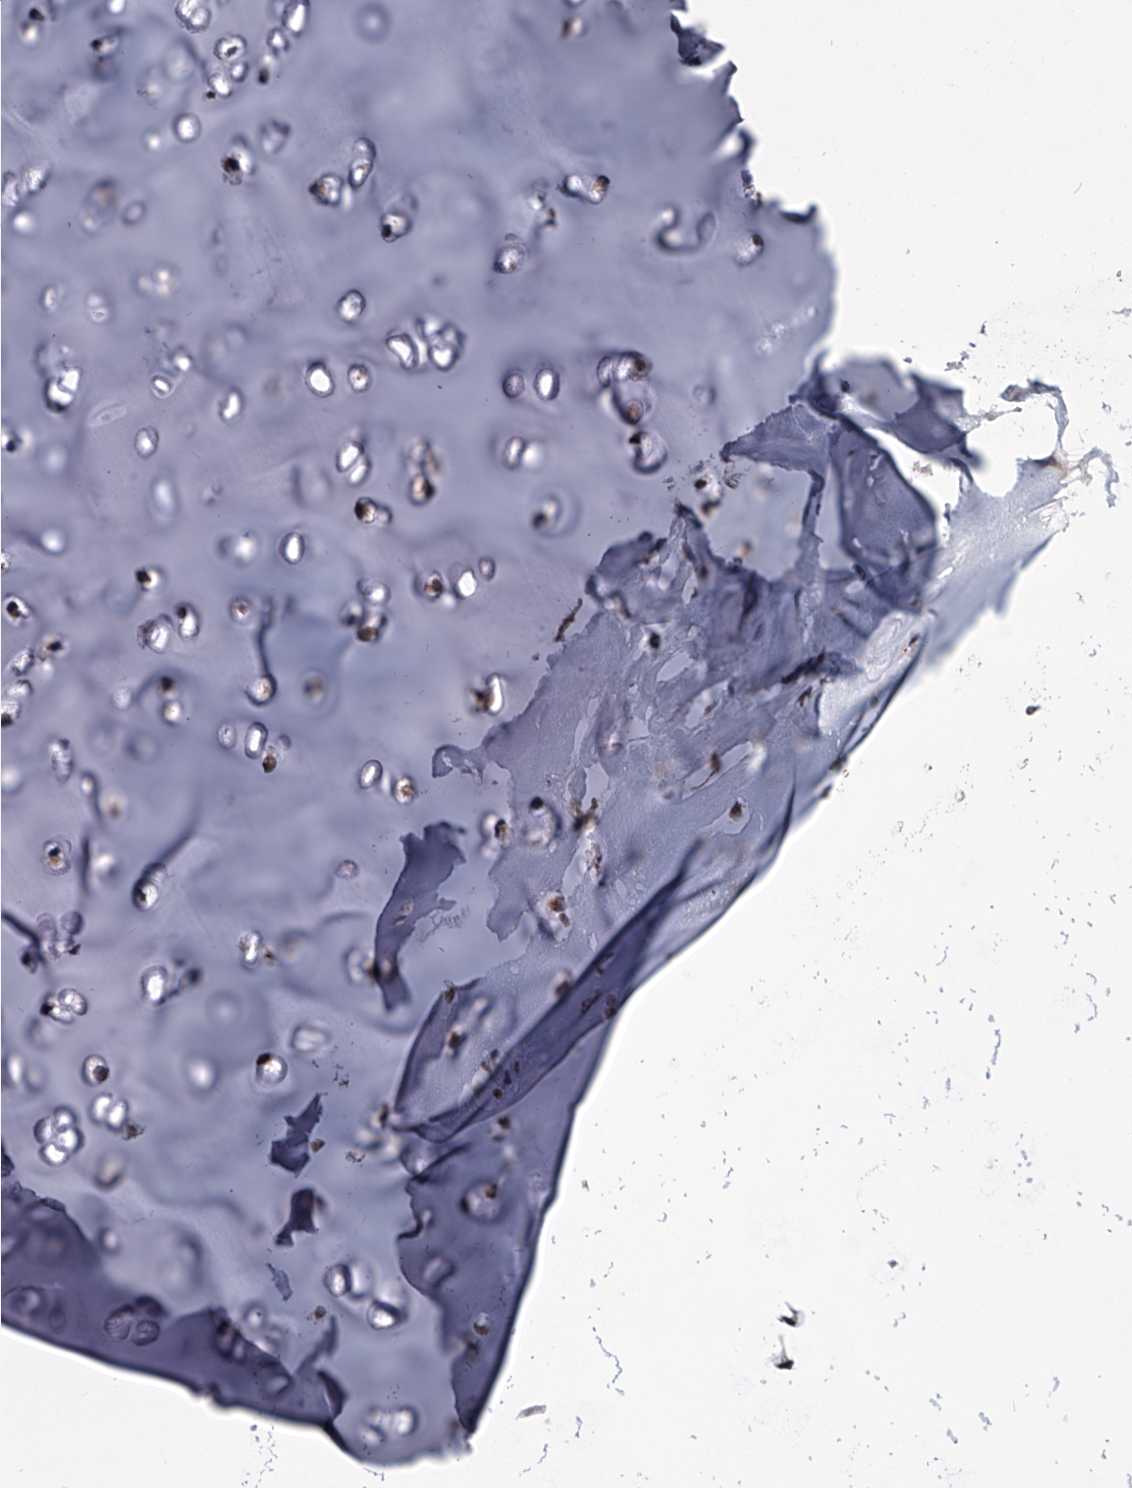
{"staining": {"intensity": "weak", "quantity": "25%-75%", "location": "cytoplasmic/membranous"}, "tissue": "adipose tissue", "cell_type": "Adipocytes", "image_type": "normal", "snomed": [{"axis": "morphology", "description": "Normal tissue, NOS"}, {"axis": "morphology", "description": "Basal cell carcinoma"}, {"axis": "topography", "description": "Cartilage tissue"}, {"axis": "topography", "description": "Nasopharynx"}, {"axis": "topography", "description": "Oral tissue"}], "caption": "Weak cytoplasmic/membranous expression for a protein is present in about 25%-75% of adipocytes of benign adipose tissue using IHC.", "gene": "ZNF76", "patient": {"sex": "female", "age": 77}}